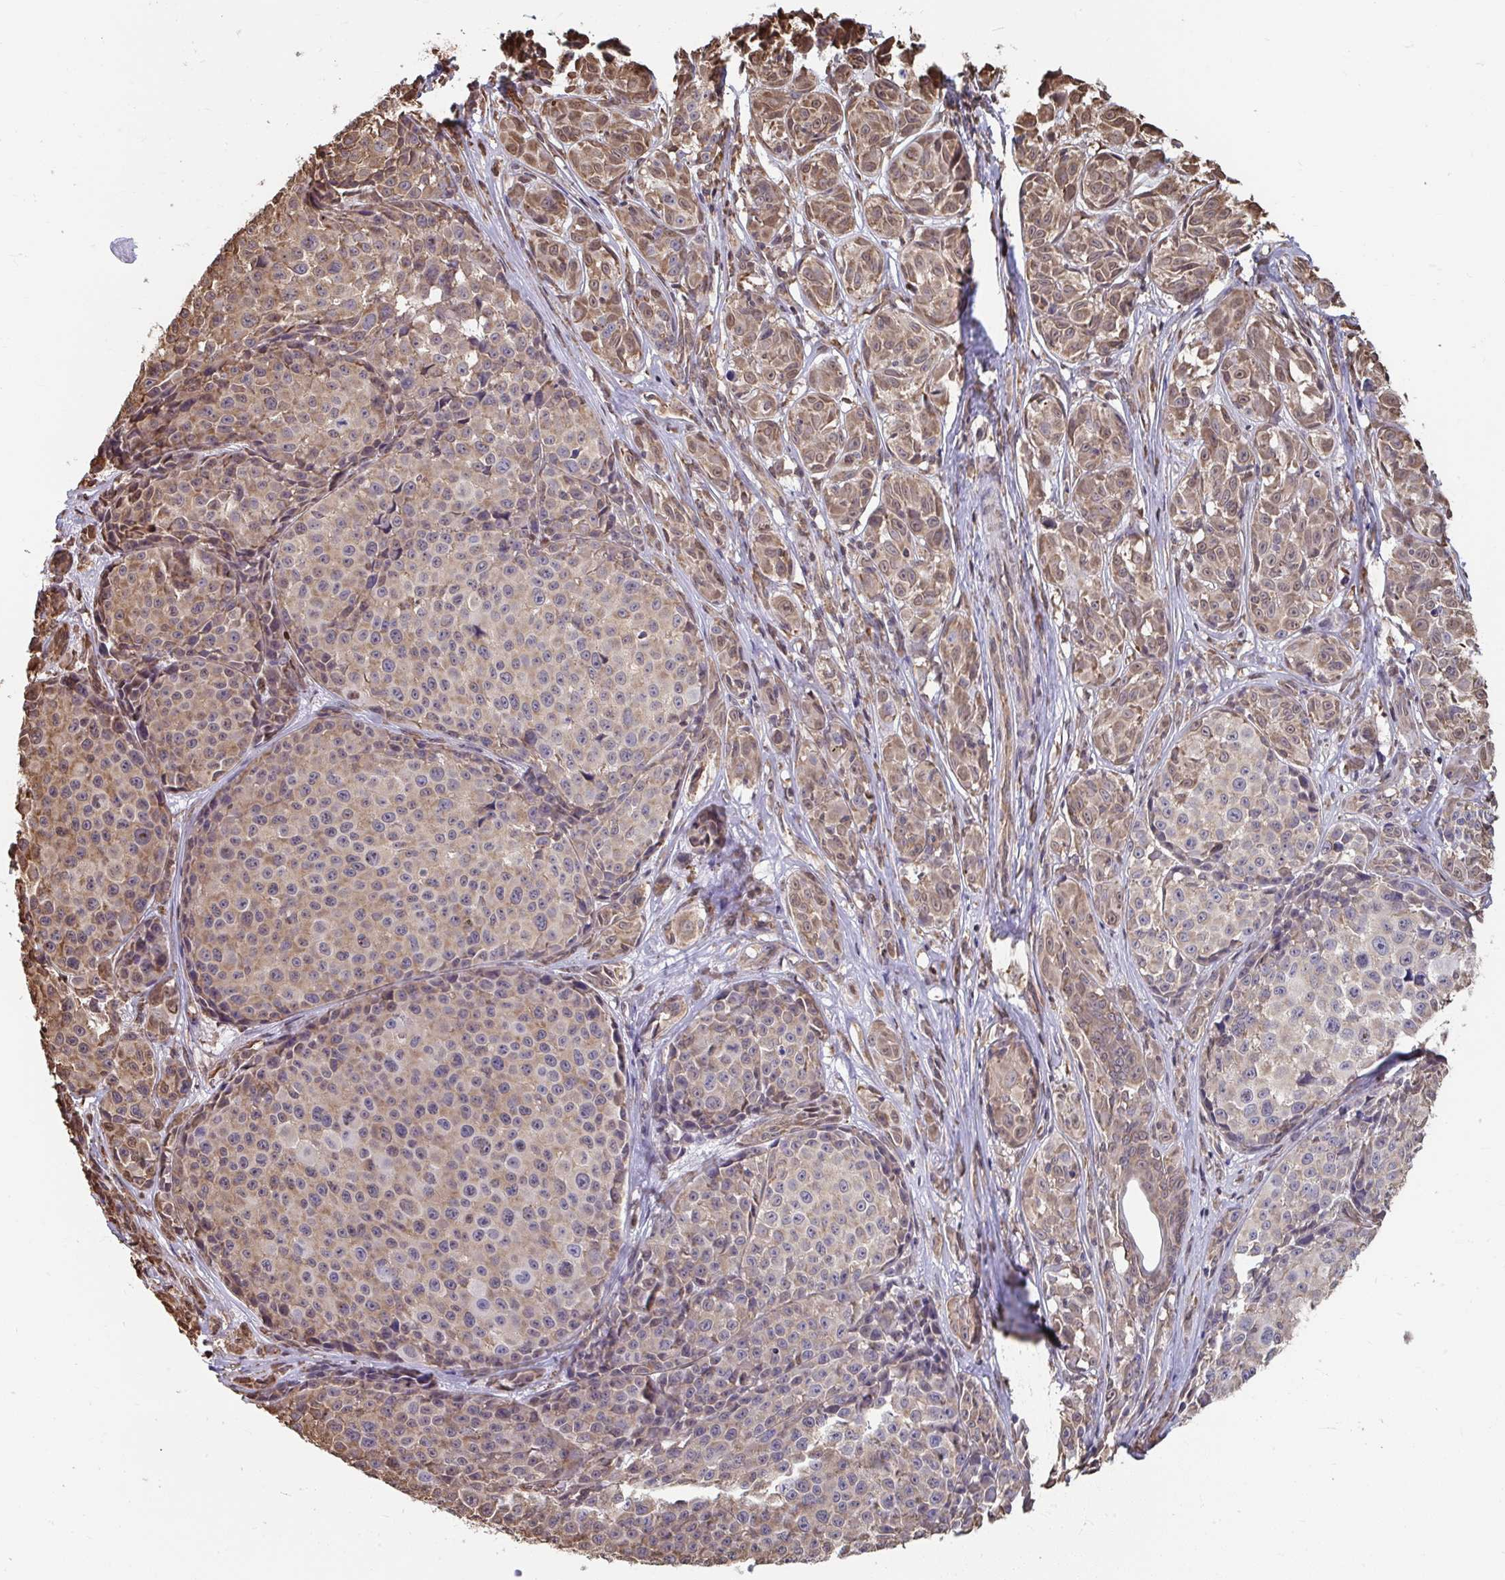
{"staining": {"intensity": "weak", "quantity": ">75%", "location": "cytoplasmic/membranous"}, "tissue": "melanoma", "cell_type": "Tumor cells", "image_type": "cancer", "snomed": [{"axis": "morphology", "description": "Malignant melanoma, NOS"}, {"axis": "topography", "description": "Skin"}], "caption": "Tumor cells exhibit low levels of weak cytoplasmic/membranous staining in about >75% of cells in melanoma.", "gene": "SYNCRIP", "patient": {"sex": "female", "age": 35}}